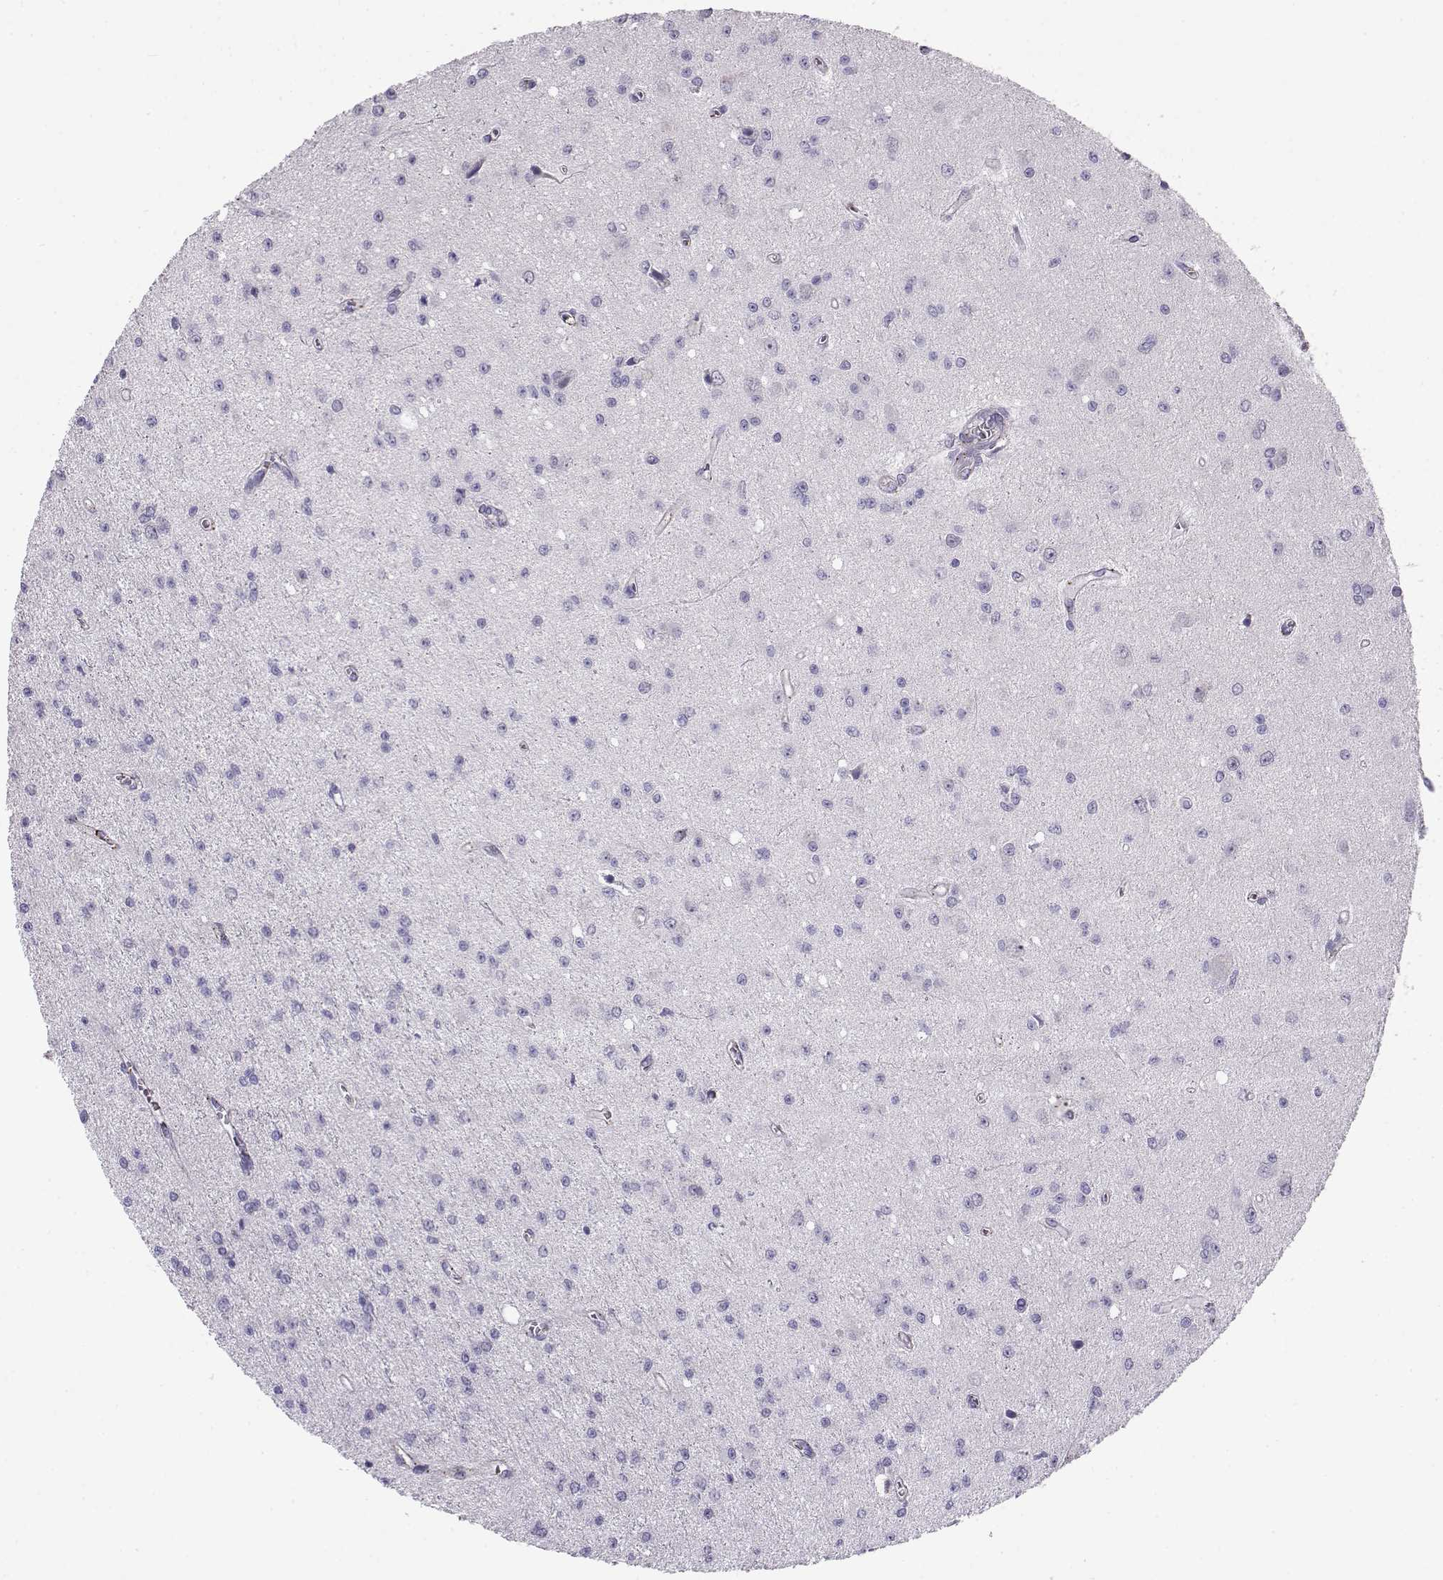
{"staining": {"intensity": "negative", "quantity": "none", "location": "none"}, "tissue": "glioma", "cell_type": "Tumor cells", "image_type": "cancer", "snomed": [{"axis": "morphology", "description": "Glioma, malignant, Low grade"}, {"axis": "topography", "description": "Brain"}], "caption": "DAB (3,3'-diaminobenzidine) immunohistochemical staining of human malignant glioma (low-grade) reveals no significant staining in tumor cells.", "gene": "ENDOU", "patient": {"sex": "female", "age": 45}}